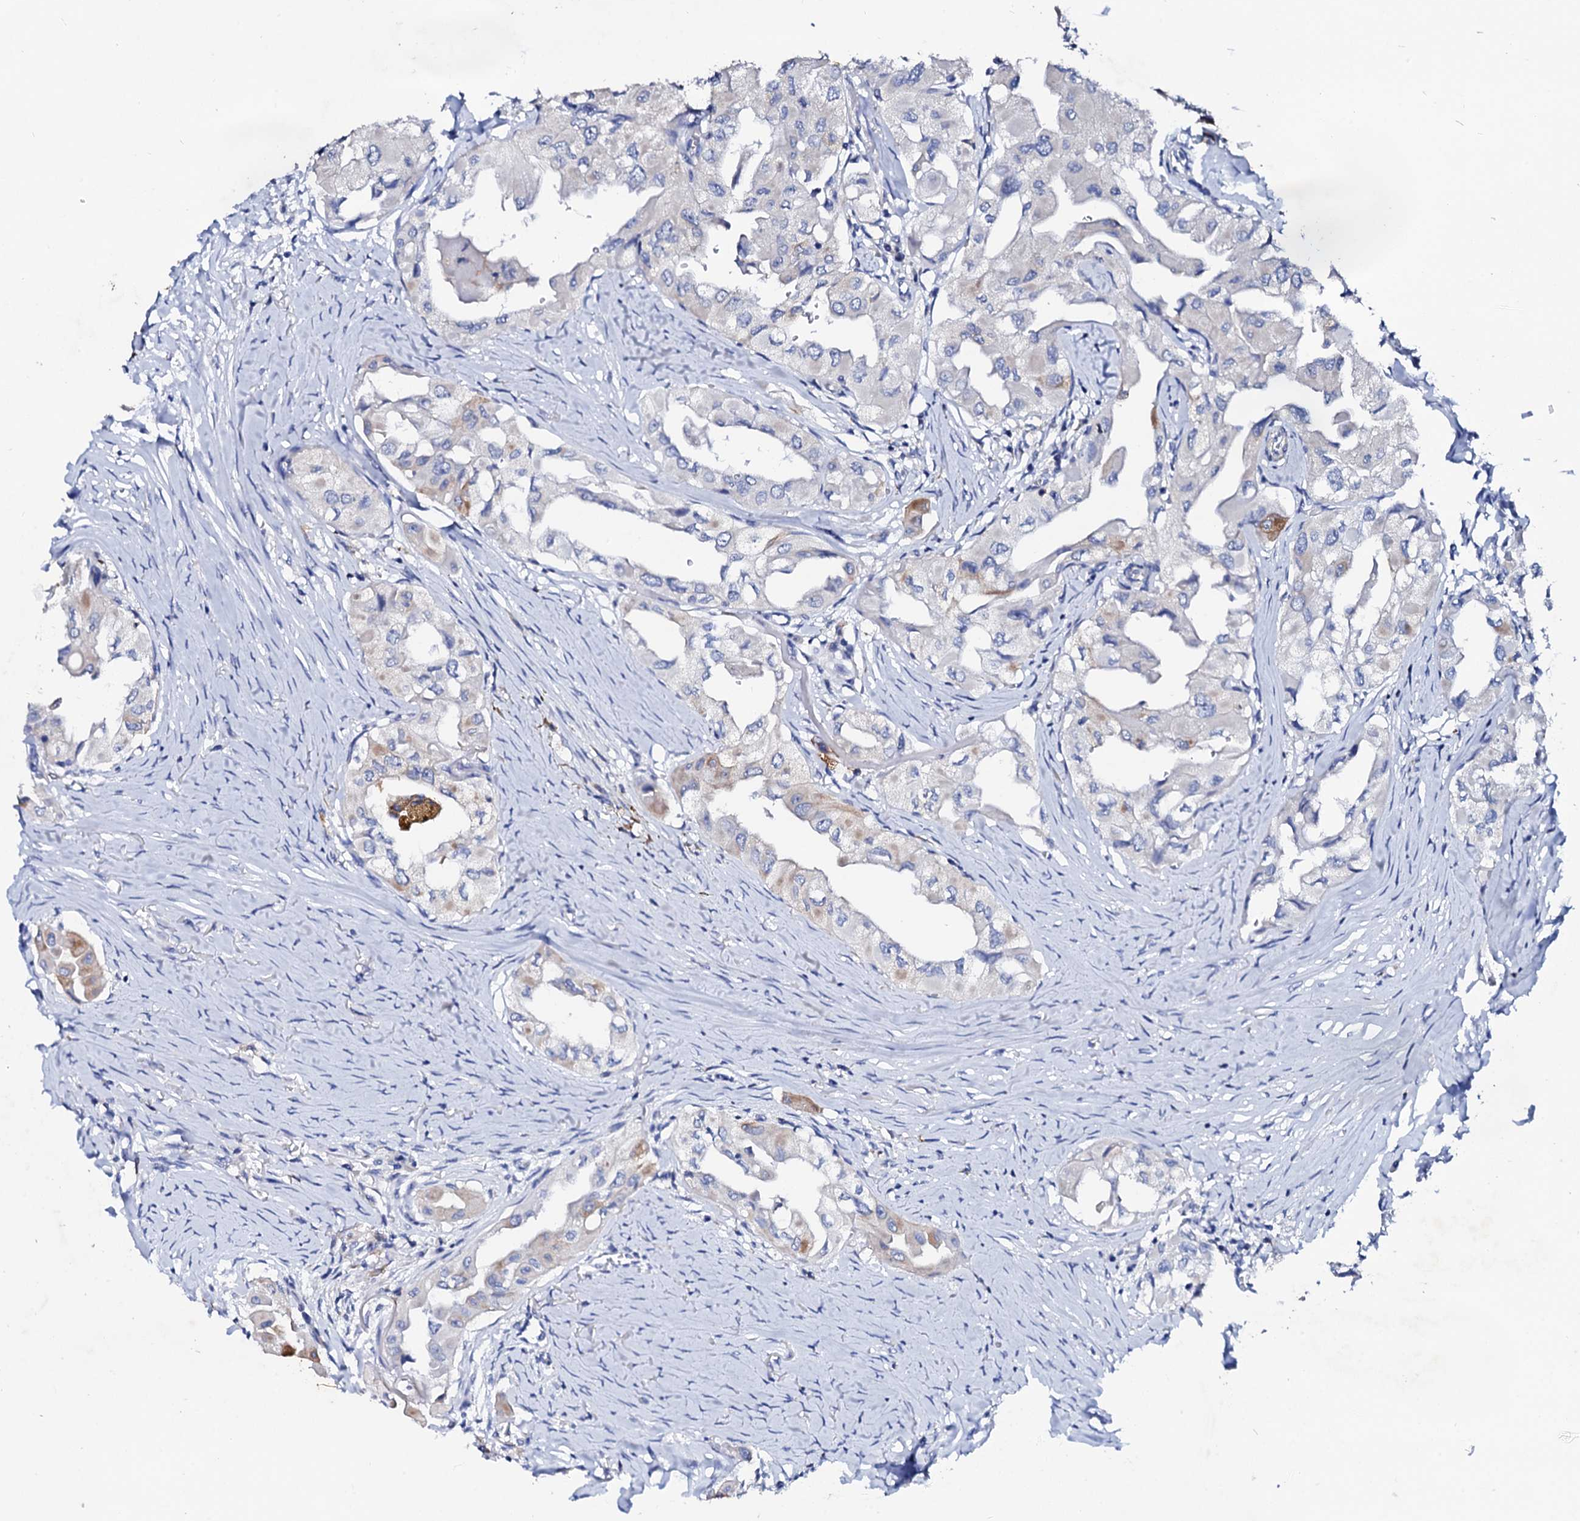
{"staining": {"intensity": "negative", "quantity": "none", "location": "none"}, "tissue": "thyroid cancer", "cell_type": "Tumor cells", "image_type": "cancer", "snomed": [{"axis": "morphology", "description": "Papillary adenocarcinoma, NOS"}, {"axis": "topography", "description": "Thyroid gland"}], "caption": "DAB (3,3'-diaminobenzidine) immunohistochemical staining of human thyroid cancer (papillary adenocarcinoma) exhibits no significant positivity in tumor cells. (DAB IHC visualized using brightfield microscopy, high magnification).", "gene": "GLB1L3", "patient": {"sex": "female", "age": 59}}